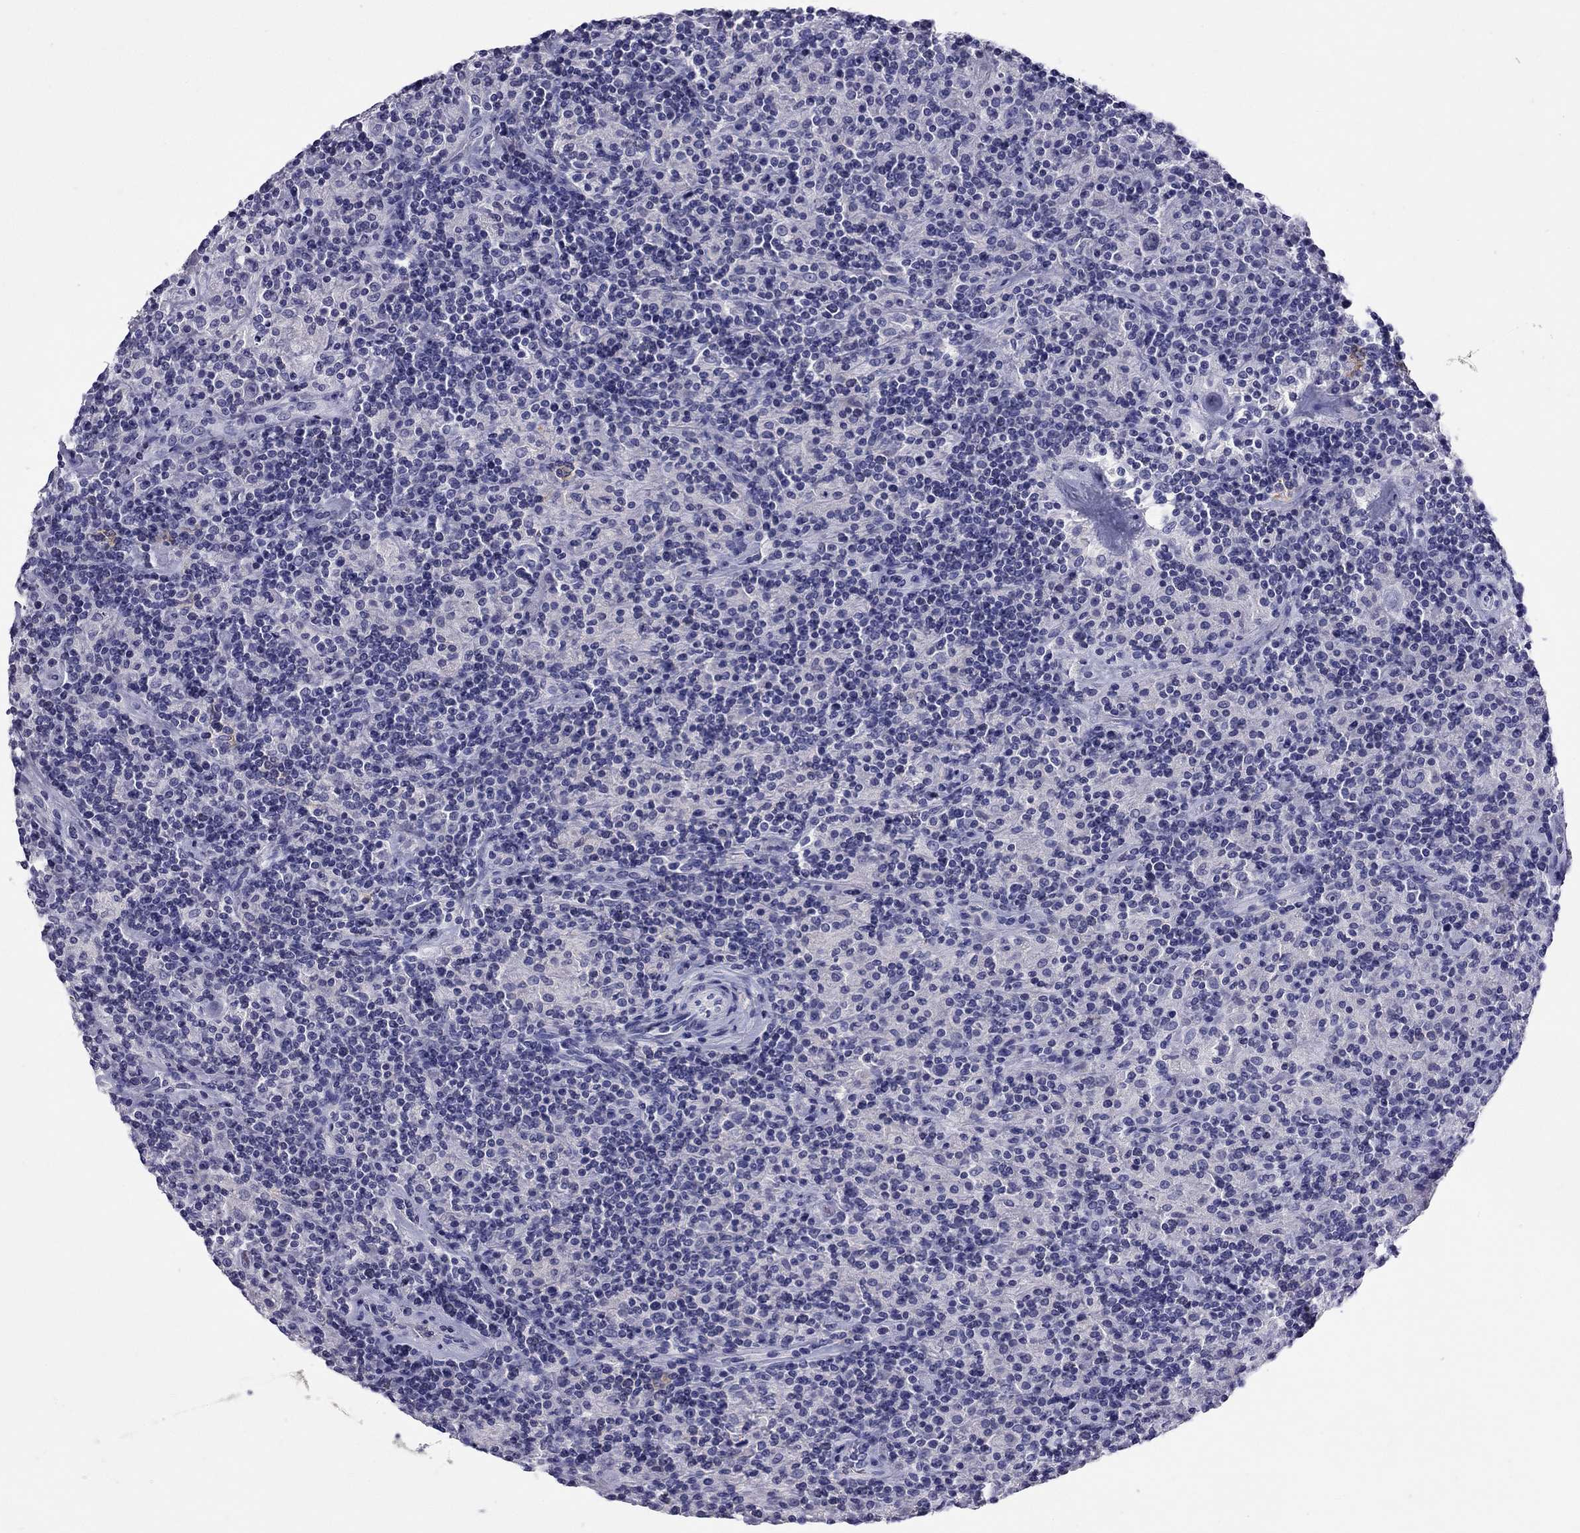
{"staining": {"intensity": "negative", "quantity": "none", "location": "none"}, "tissue": "lymphoma", "cell_type": "Tumor cells", "image_type": "cancer", "snomed": [{"axis": "morphology", "description": "Hodgkin's disease, NOS"}, {"axis": "topography", "description": "Lymph node"}], "caption": "Photomicrograph shows no significant protein staining in tumor cells of lymphoma.", "gene": "CALHM1", "patient": {"sex": "male", "age": 70}}